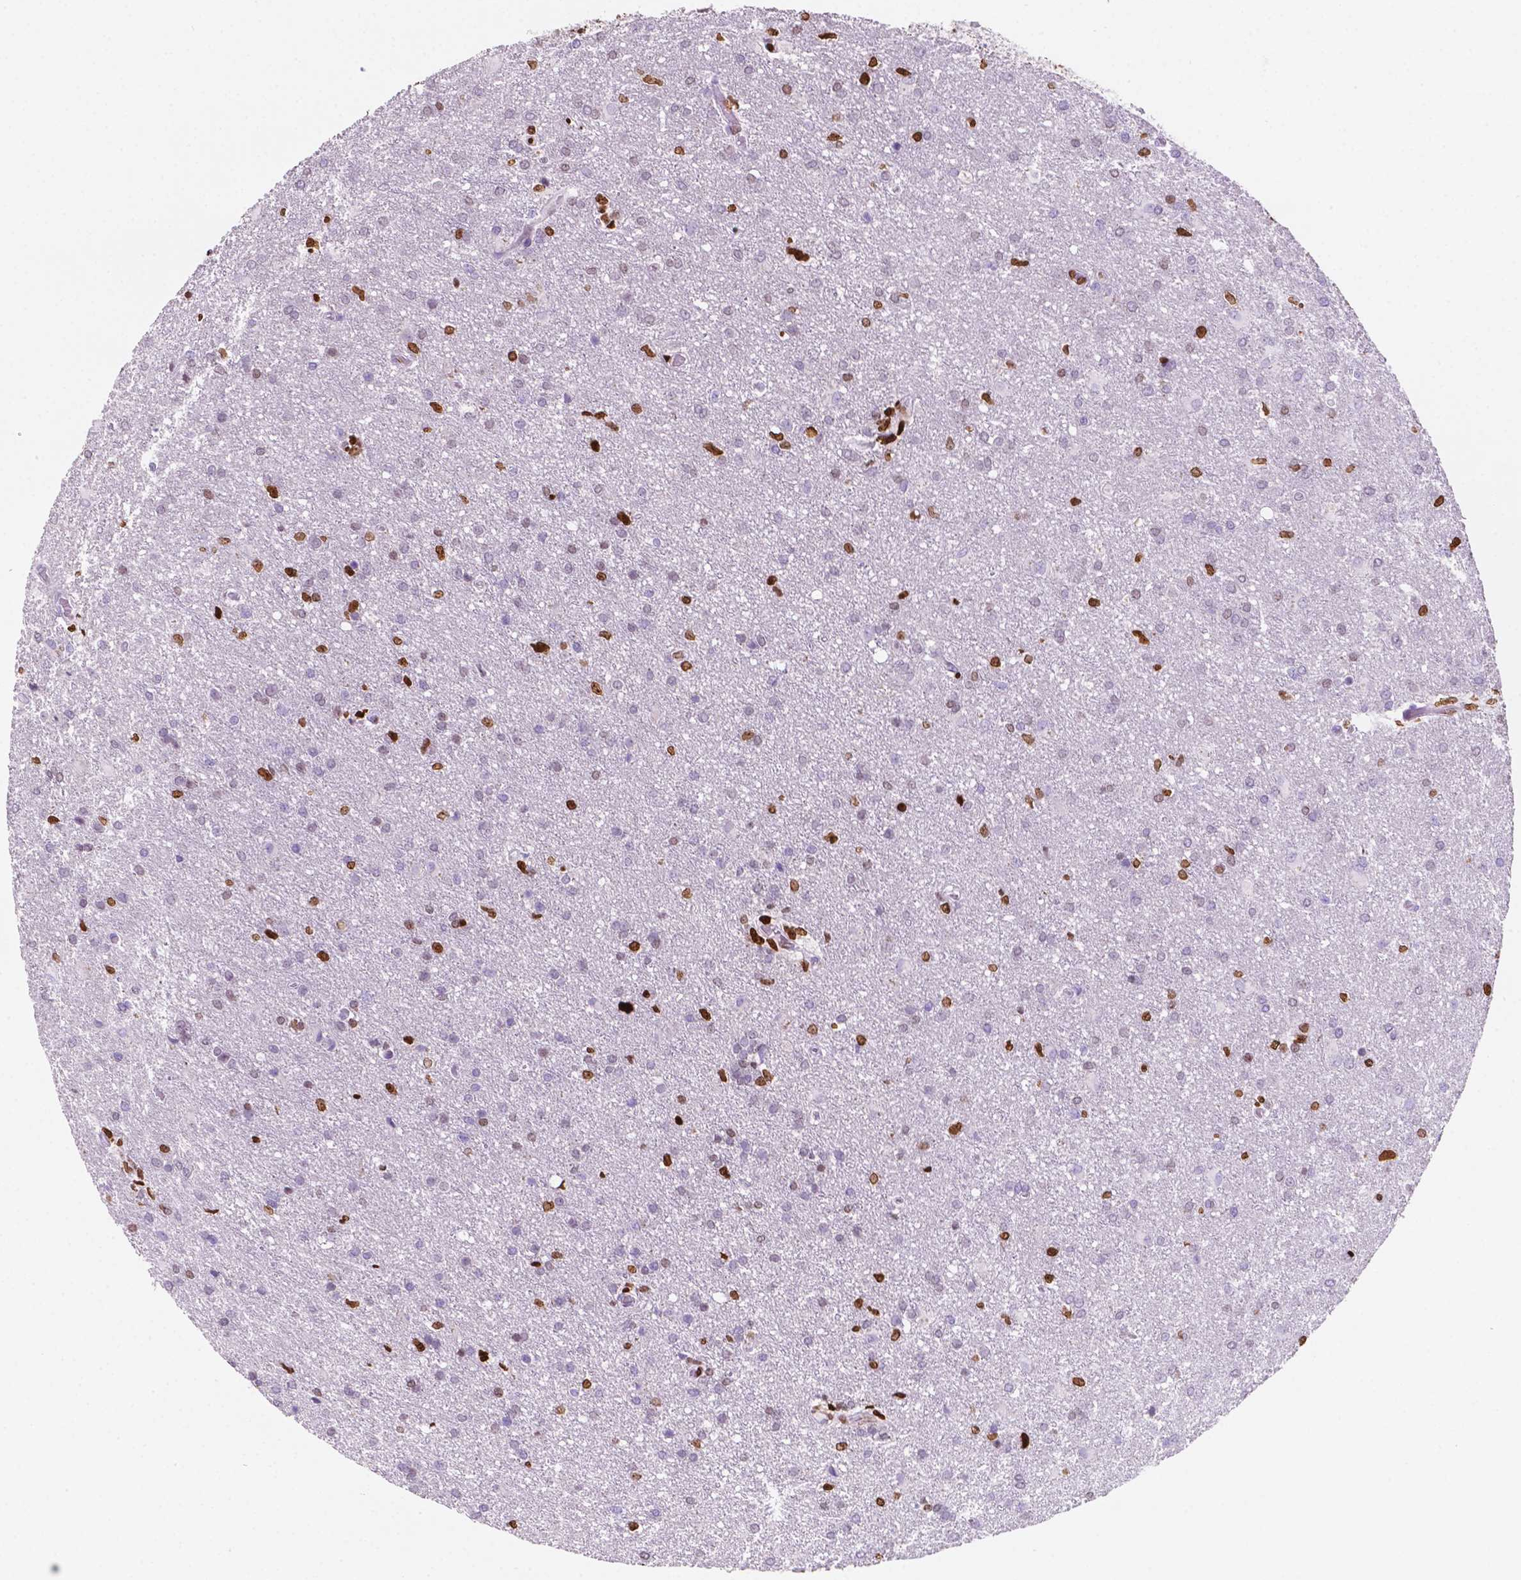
{"staining": {"intensity": "strong", "quantity": "<25%", "location": "nuclear"}, "tissue": "glioma", "cell_type": "Tumor cells", "image_type": "cancer", "snomed": [{"axis": "morphology", "description": "Glioma, malignant, High grade"}, {"axis": "topography", "description": "Brain"}], "caption": "Human malignant glioma (high-grade) stained with a protein marker displays strong staining in tumor cells.", "gene": "CBY3", "patient": {"sex": "male", "age": 68}}